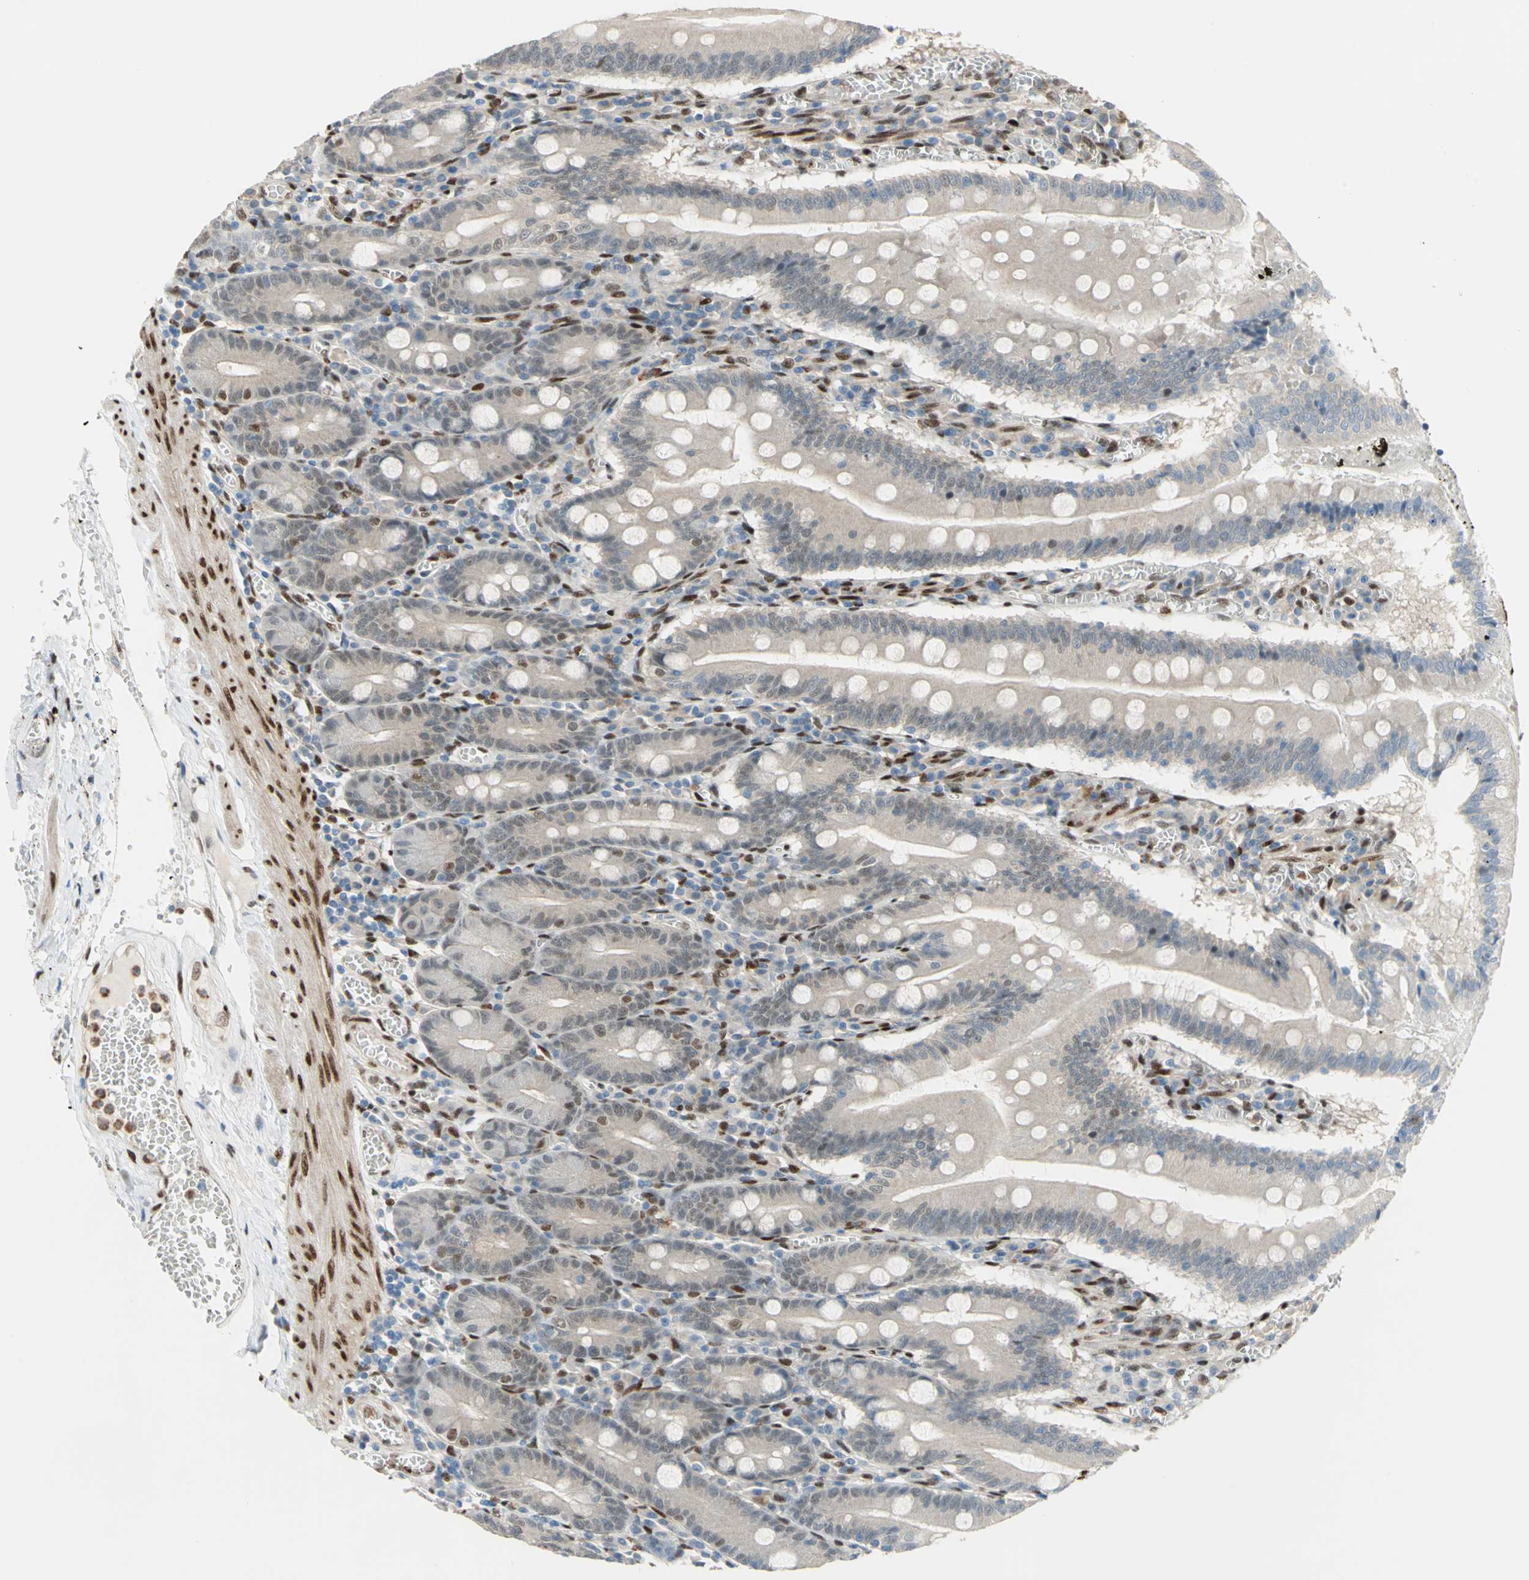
{"staining": {"intensity": "weak", "quantity": ">75%", "location": "cytoplasmic/membranous,nuclear"}, "tissue": "small intestine", "cell_type": "Glandular cells", "image_type": "normal", "snomed": [{"axis": "morphology", "description": "Normal tissue, NOS"}, {"axis": "topography", "description": "Small intestine"}], "caption": "Protein staining reveals weak cytoplasmic/membranous,nuclear positivity in about >75% of glandular cells in benign small intestine. (Stains: DAB in brown, nuclei in blue, Microscopy: brightfield microscopy at high magnification).", "gene": "RBFOX2", "patient": {"sex": "male", "age": 71}}